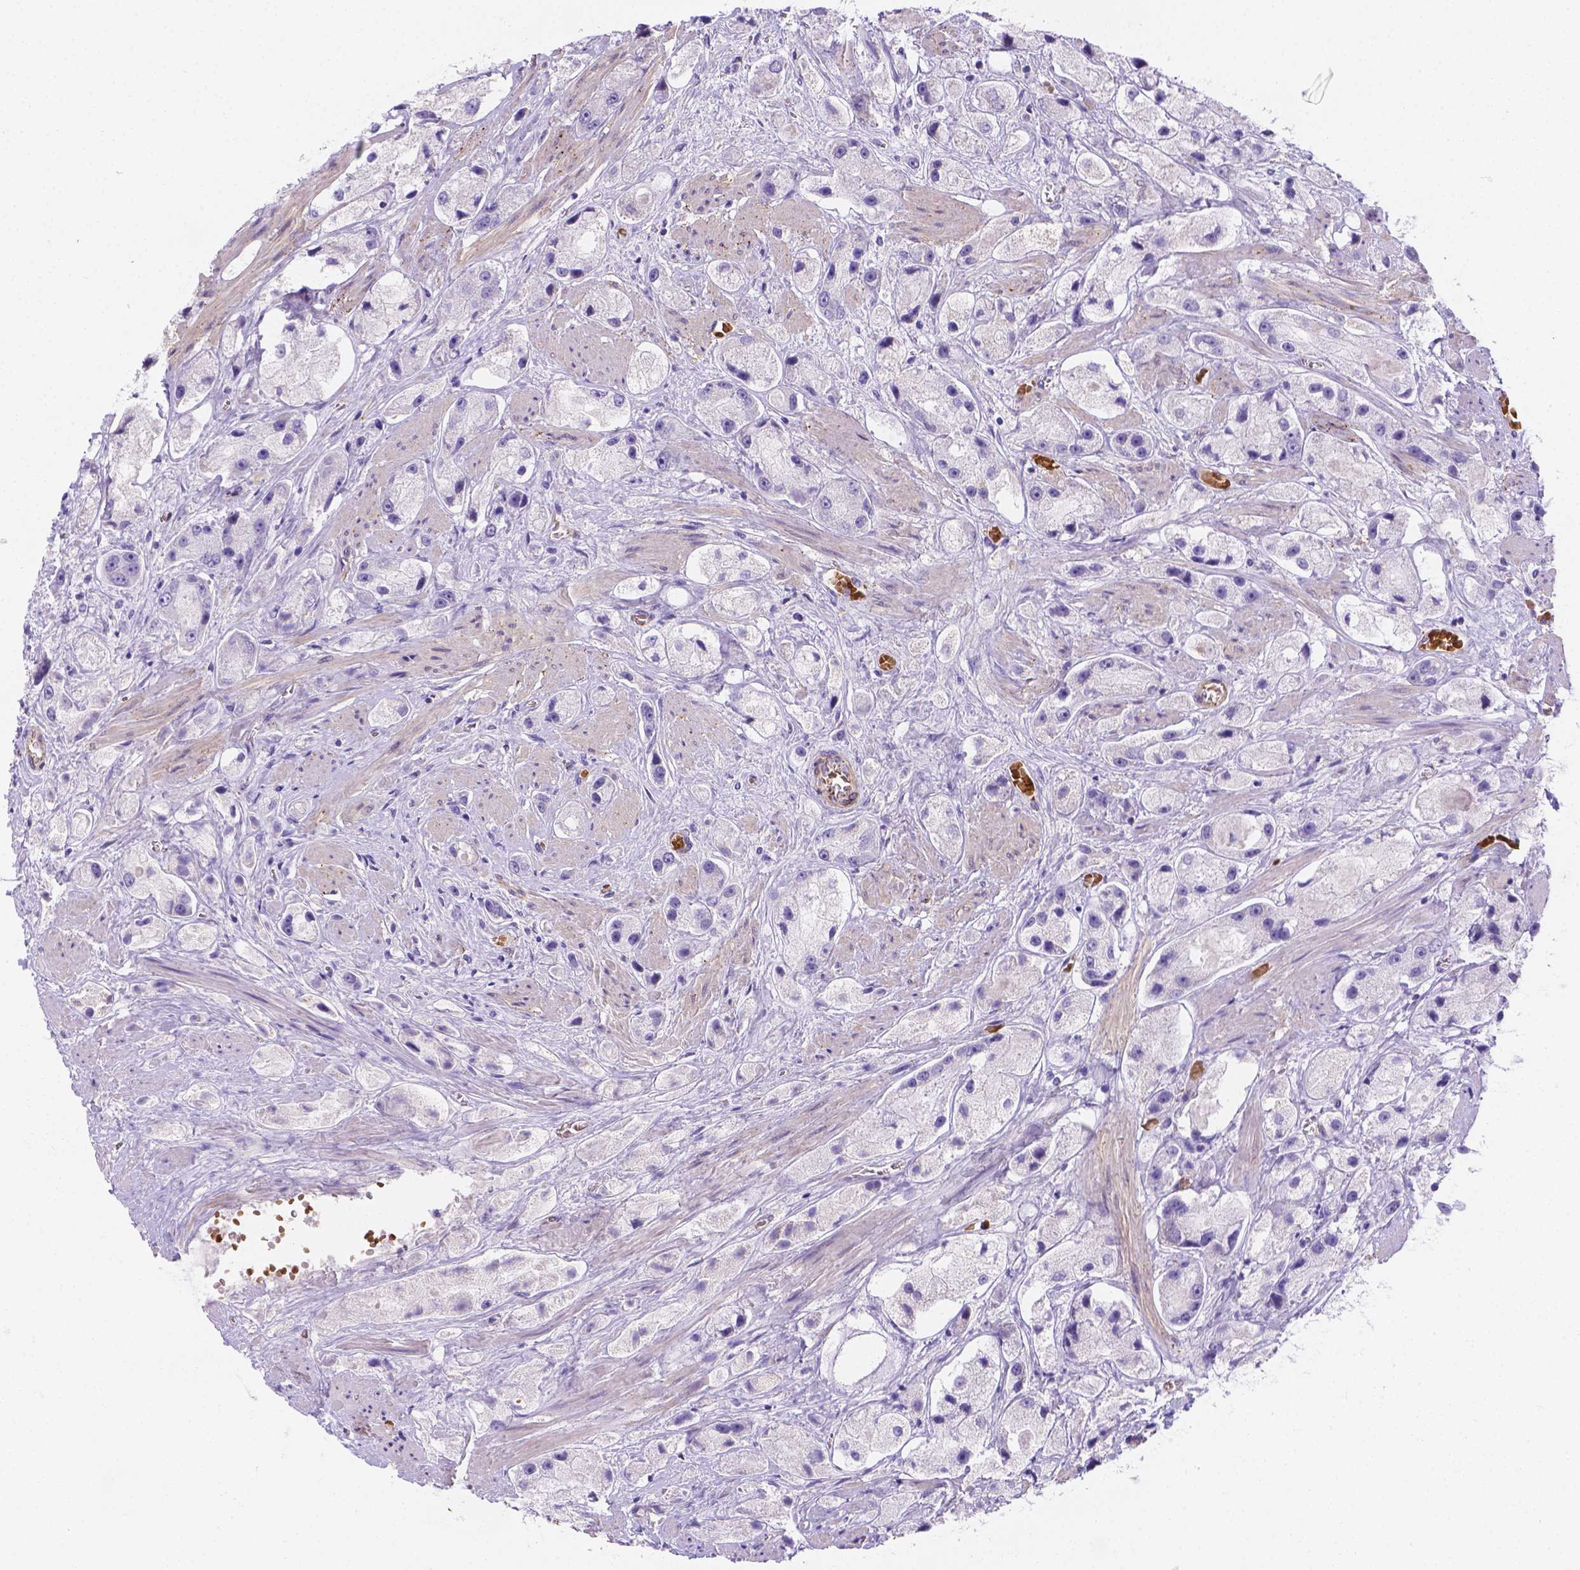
{"staining": {"intensity": "negative", "quantity": "none", "location": "none"}, "tissue": "prostate cancer", "cell_type": "Tumor cells", "image_type": "cancer", "snomed": [{"axis": "morphology", "description": "Adenocarcinoma, High grade"}, {"axis": "topography", "description": "Prostate"}], "caption": "DAB (3,3'-diaminobenzidine) immunohistochemical staining of human prostate cancer (high-grade adenocarcinoma) shows no significant expression in tumor cells.", "gene": "SLC40A1", "patient": {"sex": "male", "age": 67}}